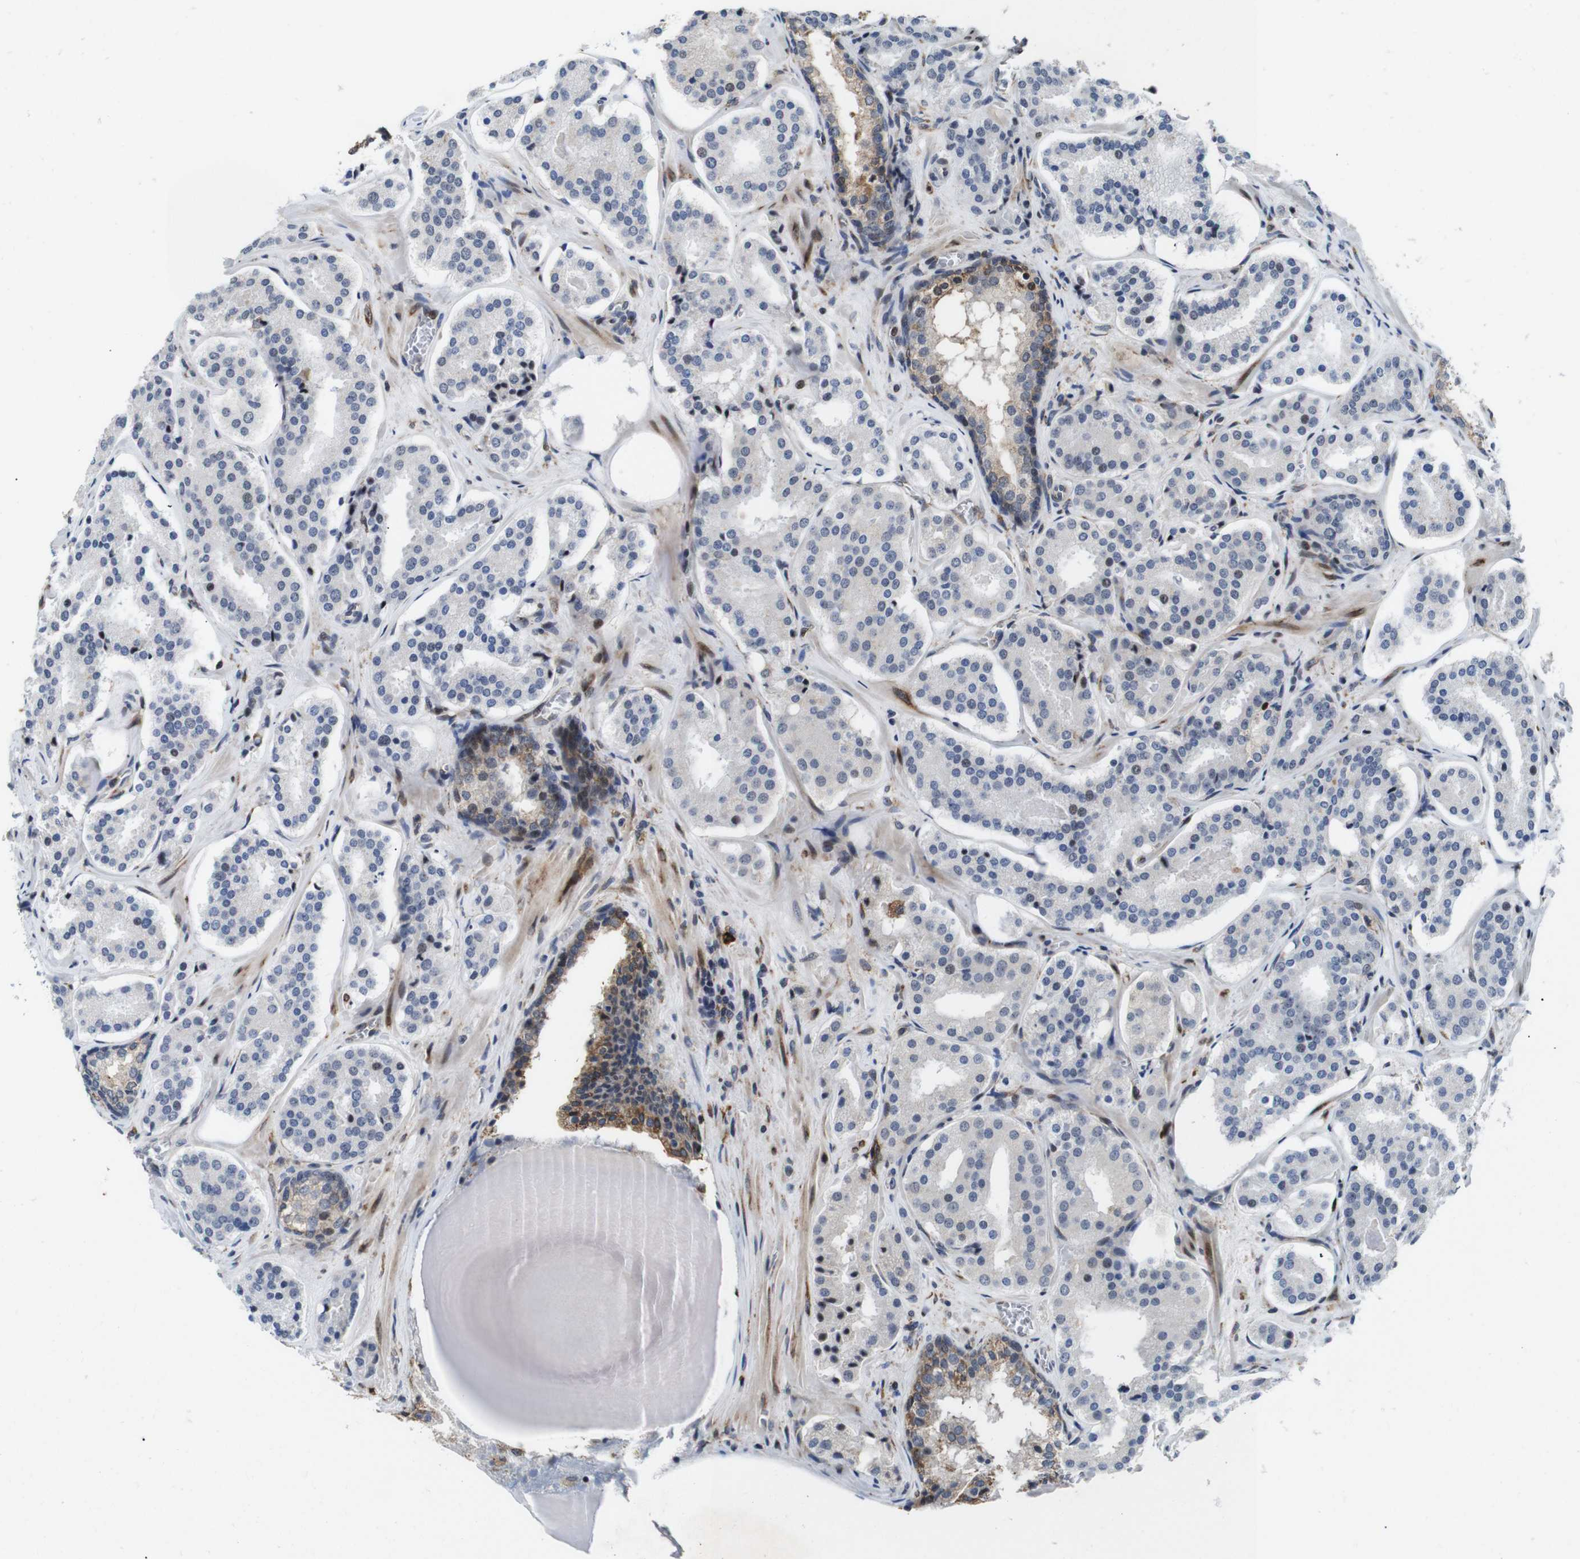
{"staining": {"intensity": "negative", "quantity": "none", "location": "none"}, "tissue": "prostate cancer", "cell_type": "Tumor cells", "image_type": "cancer", "snomed": [{"axis": "morphology", "description": "Adenocarcinoma, High grade"}, {"axis": "topography", "description": "Prostate"}], "caption": "This is a histopathology image of immunohistochemistry staining of prostate cancer, which shows no staining in tumor cells.", "gene": "EIF4G1", "patient": {"sex": "male", "age": 60}}